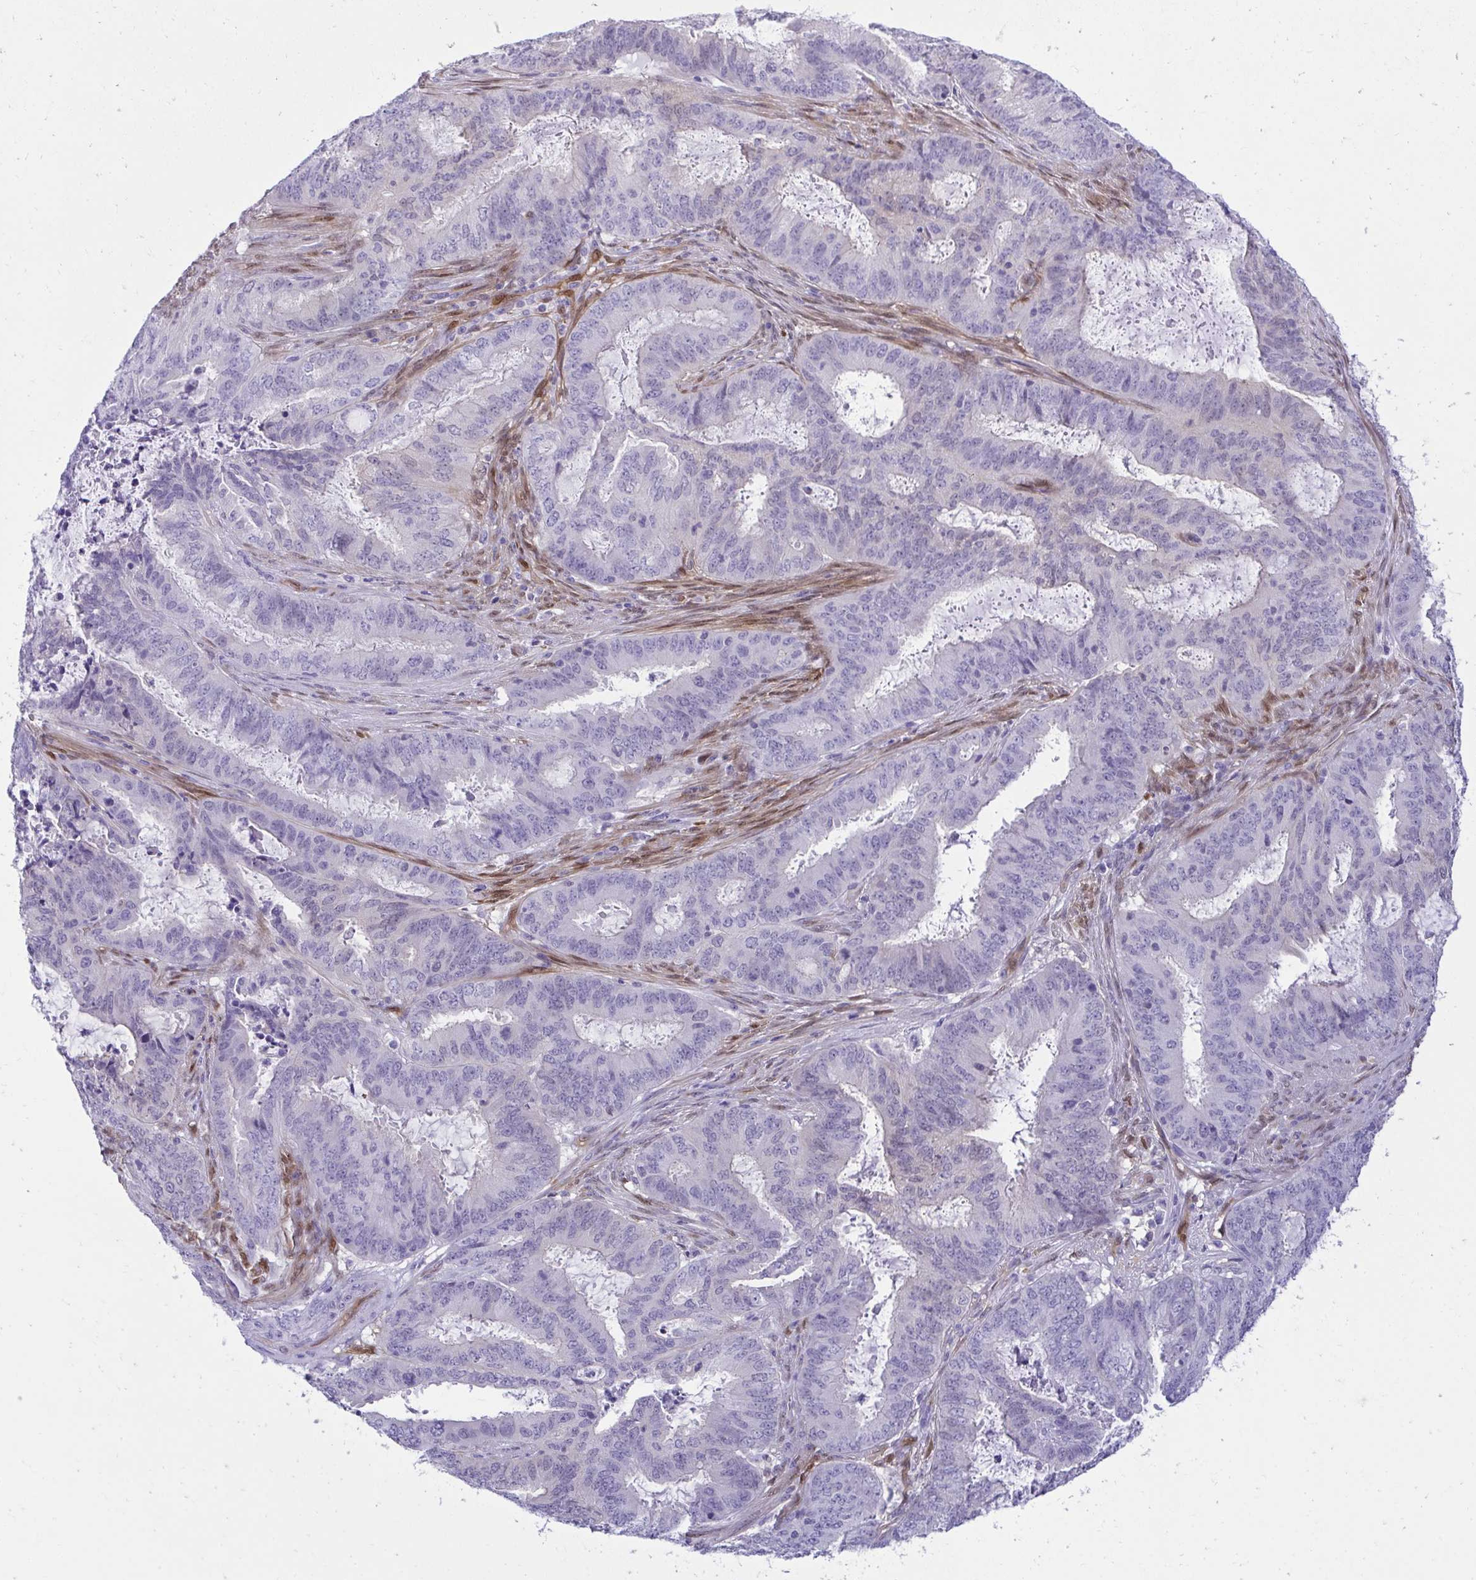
{"staining": {"intensity": "negative", "quantity": "none", "location": "none"}, "tissue": "endometrial cancer", "cell_type": "Tumor cells", "image_type": "cancer", "snomed": [{"axis": "morphology", "description": "Adenocarcinoma, NOS"}, {"axis": "topography", "description": "Endometrium"}], "caption": "Immunohistochemistry (IHC) photomicrograph of endometrial cancer stained for a protein (brown), which displays no staining in tumor cells.", "gene": "PGM2L1", "patient": {"sex": "female", "age": 51}}